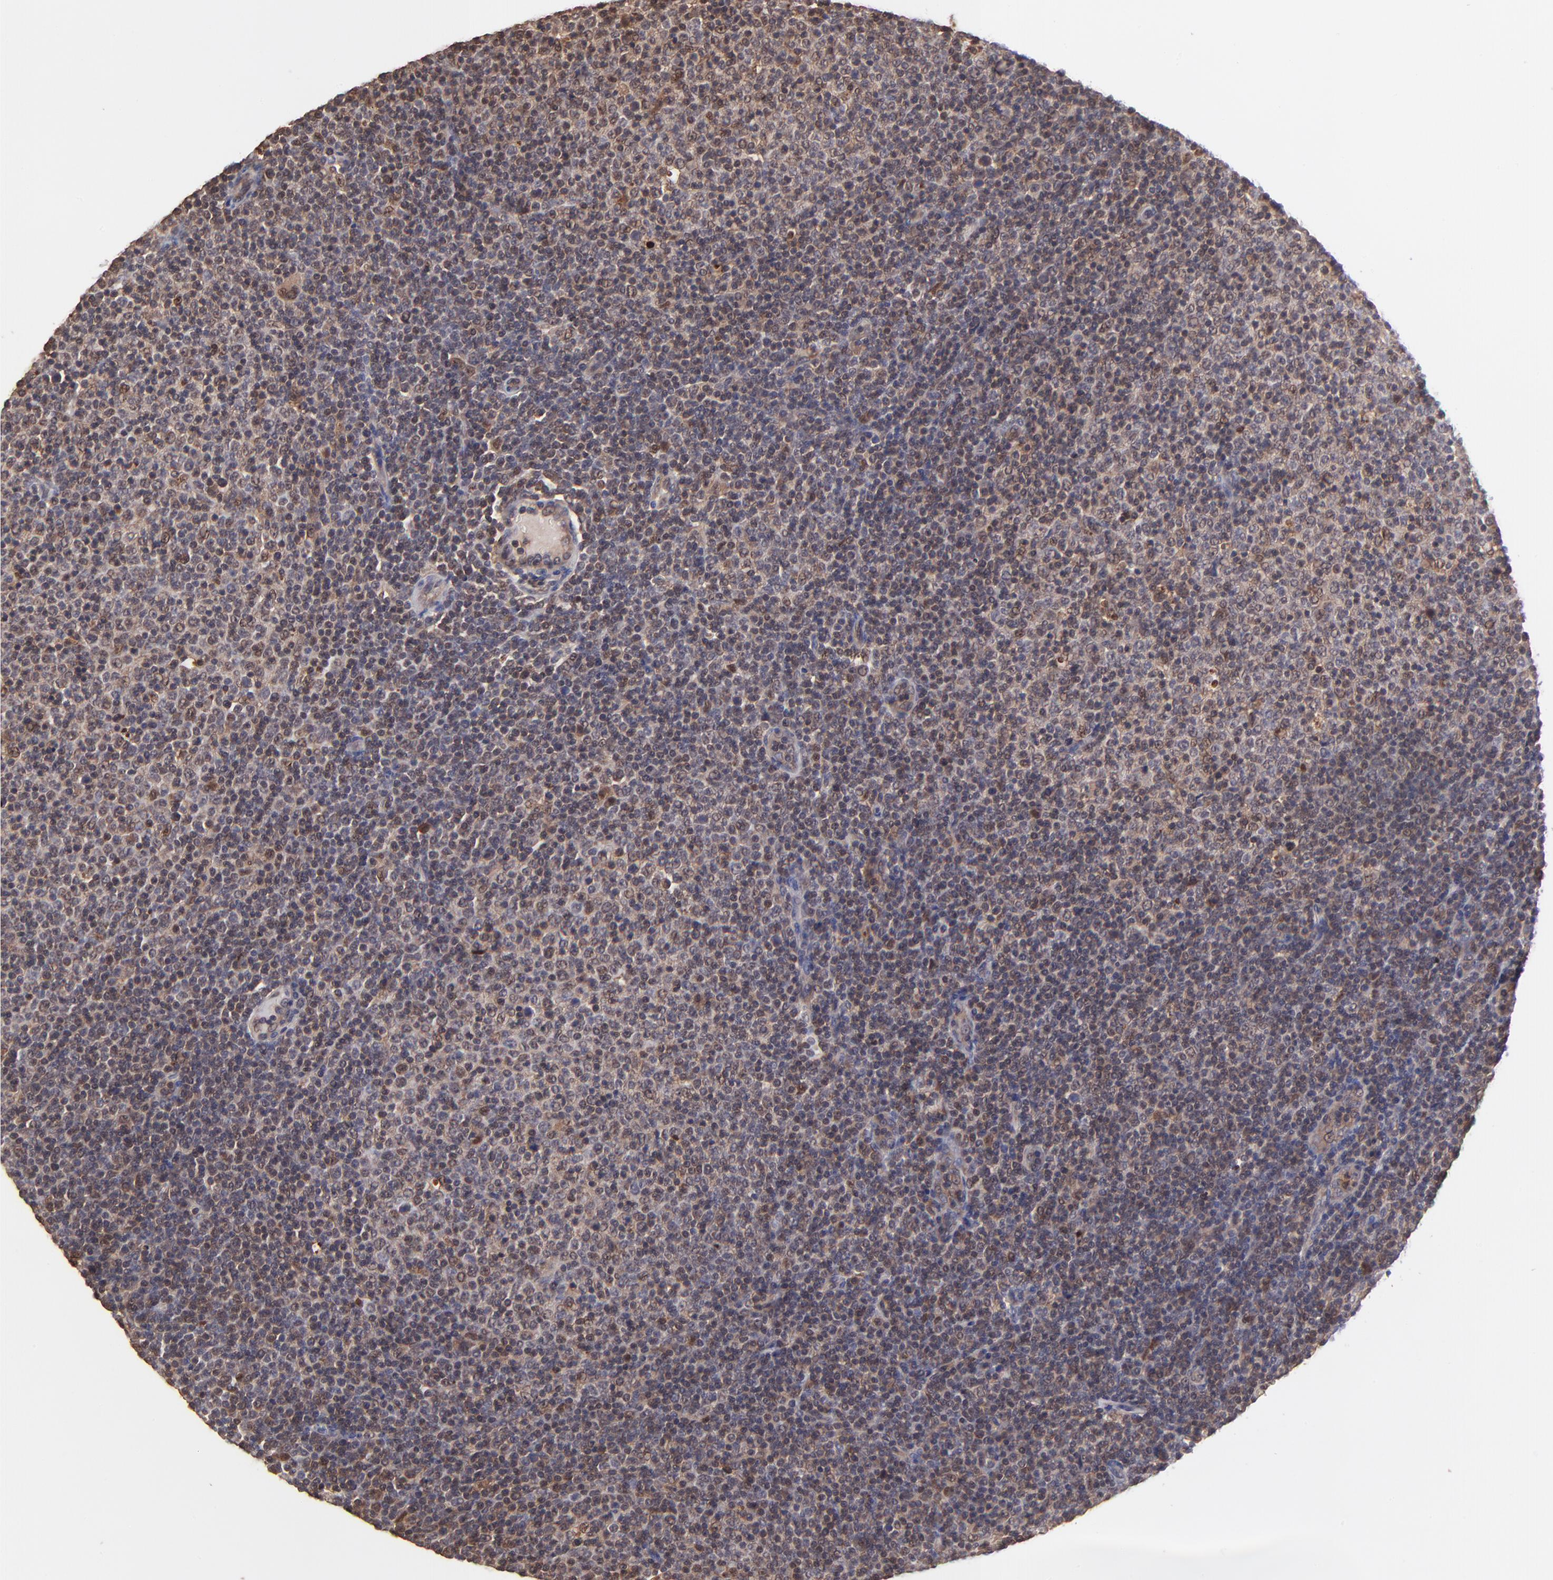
{"staining": {"intensity": "weak", "quantity": "25%-75%", "location": "cytoplasmic/membranous"}, "tissue": "lymphoma", "cell_type": "Tumor cells", "image_type": "cancer", "snomed": [{"axis": "morphology", "description": "Malignant lymphoma, non-Hodgkin's type, Low grade"}, {"axis": "topography", "description": "Lymph node"}], "caption": "There is low levels of weak cytoplasmic/membranous staining in tumor cells of malignant lymphoma, non-Hodgkin's type (low-grade), as demonstrated by immunohistochemical staining (brown color).", "gene": "PSMA6", "patient": {"sex": "male", "age": 70}}